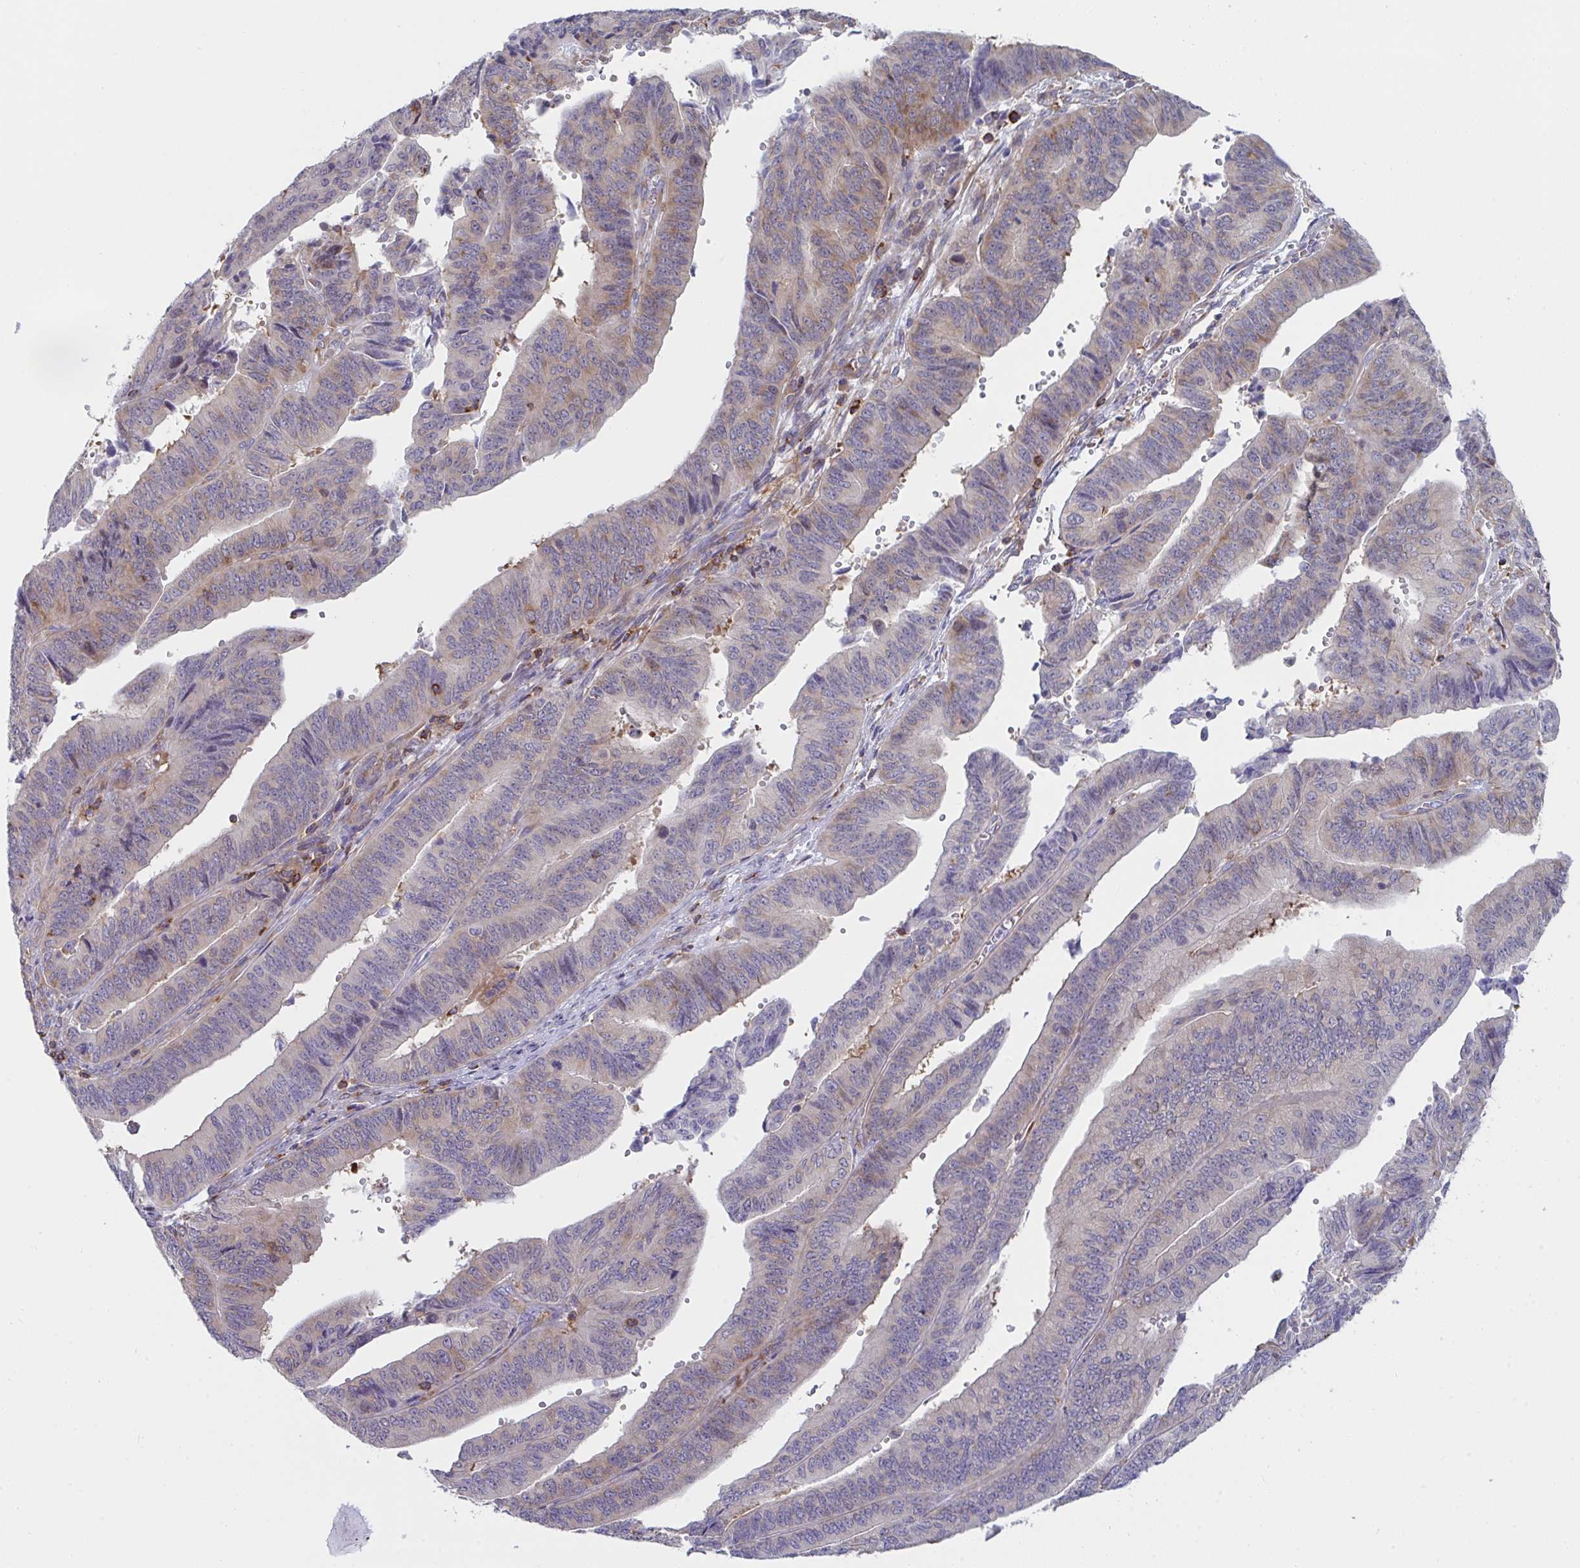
{"staining": {"intensity": "weak", "quantity": "<25%", "location": "cytoplasmic/membranous"}, "tissue": "endometrial cancer", "cell_type": "Tumor cells", "image_type": "cancer", "snomed": [{"axis": "morphology", "description": "Adenocarcinoma, NOS"}, {"axis": "topography", "description": "Endometrium"}], "caption": "Endometrial cancer was stained to show a protein in brown. There is no significant expression in tumor cells.", "gene": "WNK1", "patient": {"sex": "female", "age": 65}}